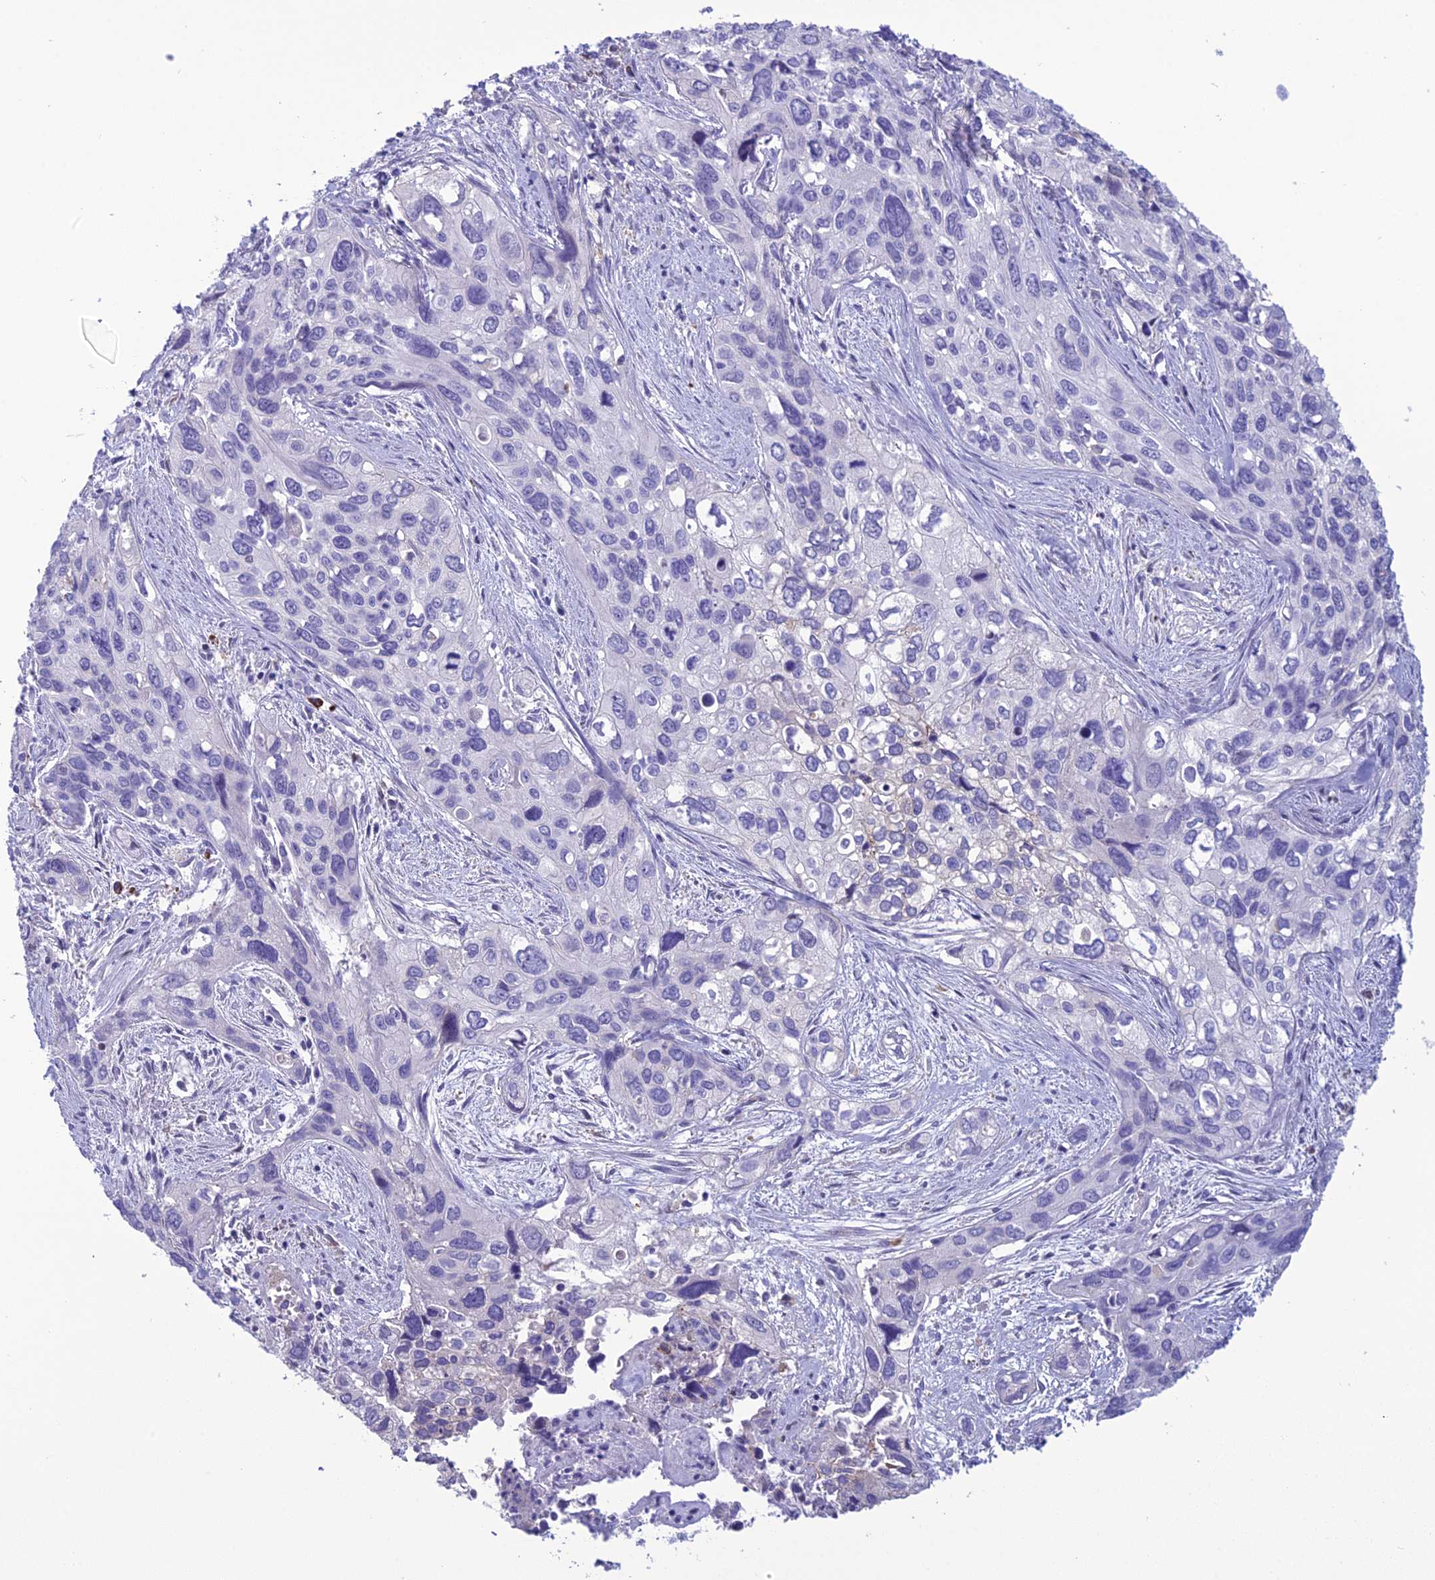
{"staining": {"intensity": "negative", "quantity": "none", "location": "none"}, "tissue": "cervical cancer", "cell_type": "Tumor cells", "image_type": "cancer", "snomed": [{"axis": "morphology", "description": "Squamous cell carcinoma, NOS"}, {"axis": "topography", "description": "Cervix"}], "caption": "Human squamous cell carcinoma (cervical) stained for a protein using immunohistochemistry exhibits no positivity in tumor cells.", "gene": "CRB2", "patient": {"sex": "female", "age": 55}}